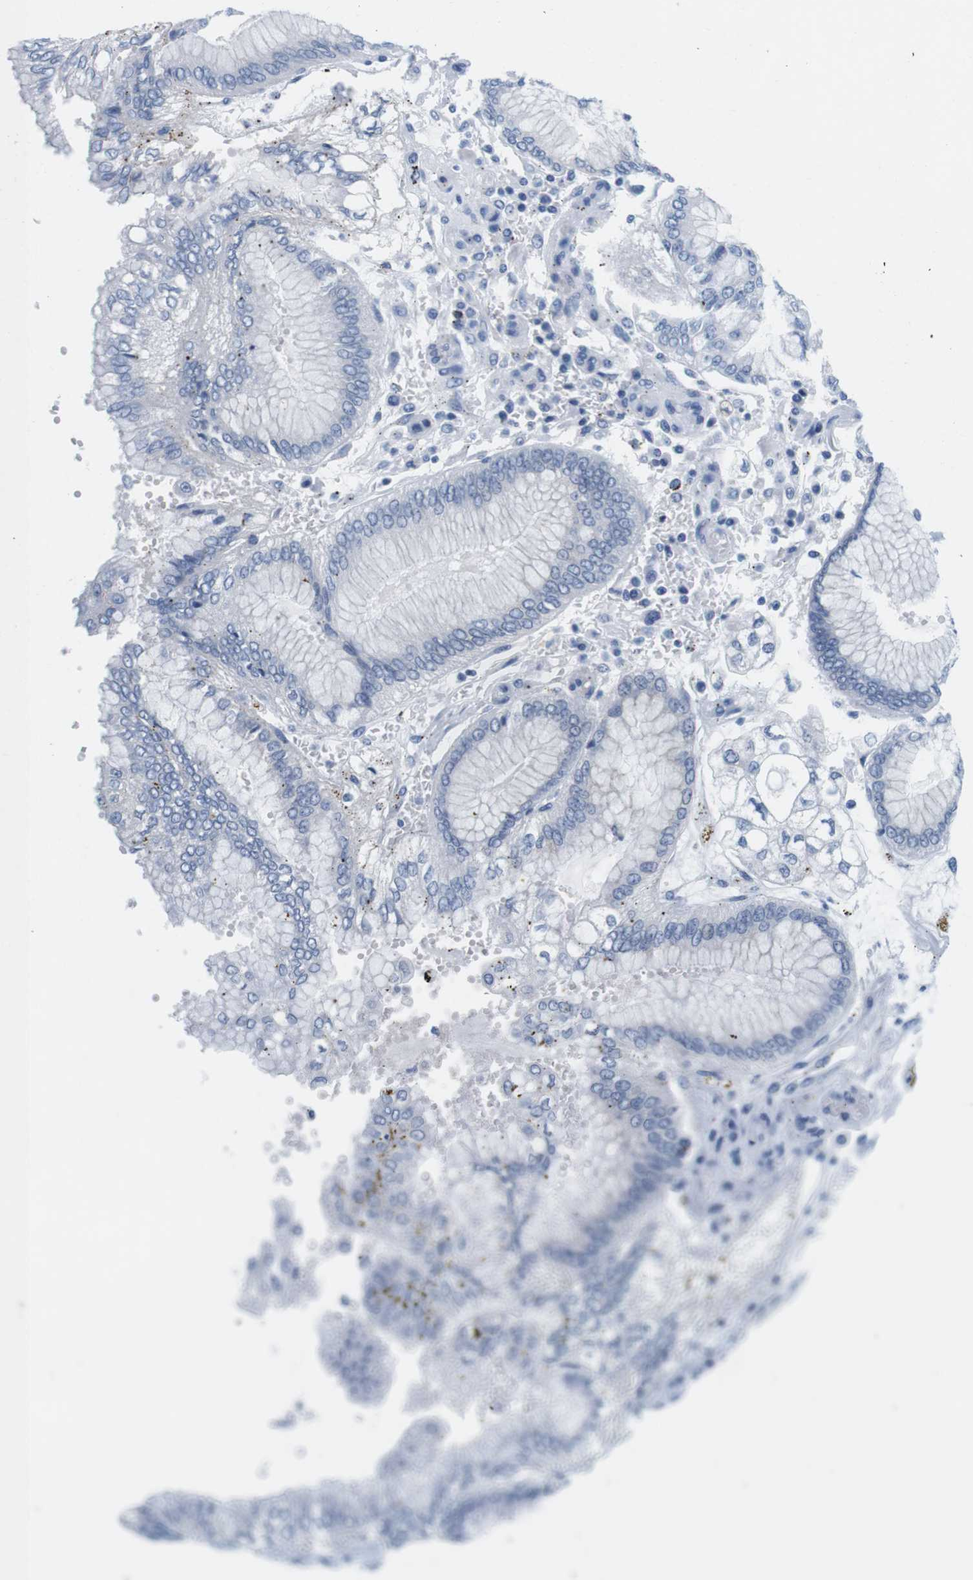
{"staining": {"intensity": "negative", "quantity": "none", "location": "none"}, "tissue": "stomach cancer", "cell_type": "Tumor cells", "image_type": "cancer", "snomed": [{"axis": "morphology", "description": "Adenocarcinoma, NOS"}, {"axis": "topography", "description": "Stomach"}], "caption": "High magnification brightfield microscopy of adenocarcinoma (stomach) stained with DAB (brown) and counterstained with hematoxylin (blue): tumor cells show no significant expression.", "gene": "CYP2C9", "patient": {"sex": "male", "age": 76}}